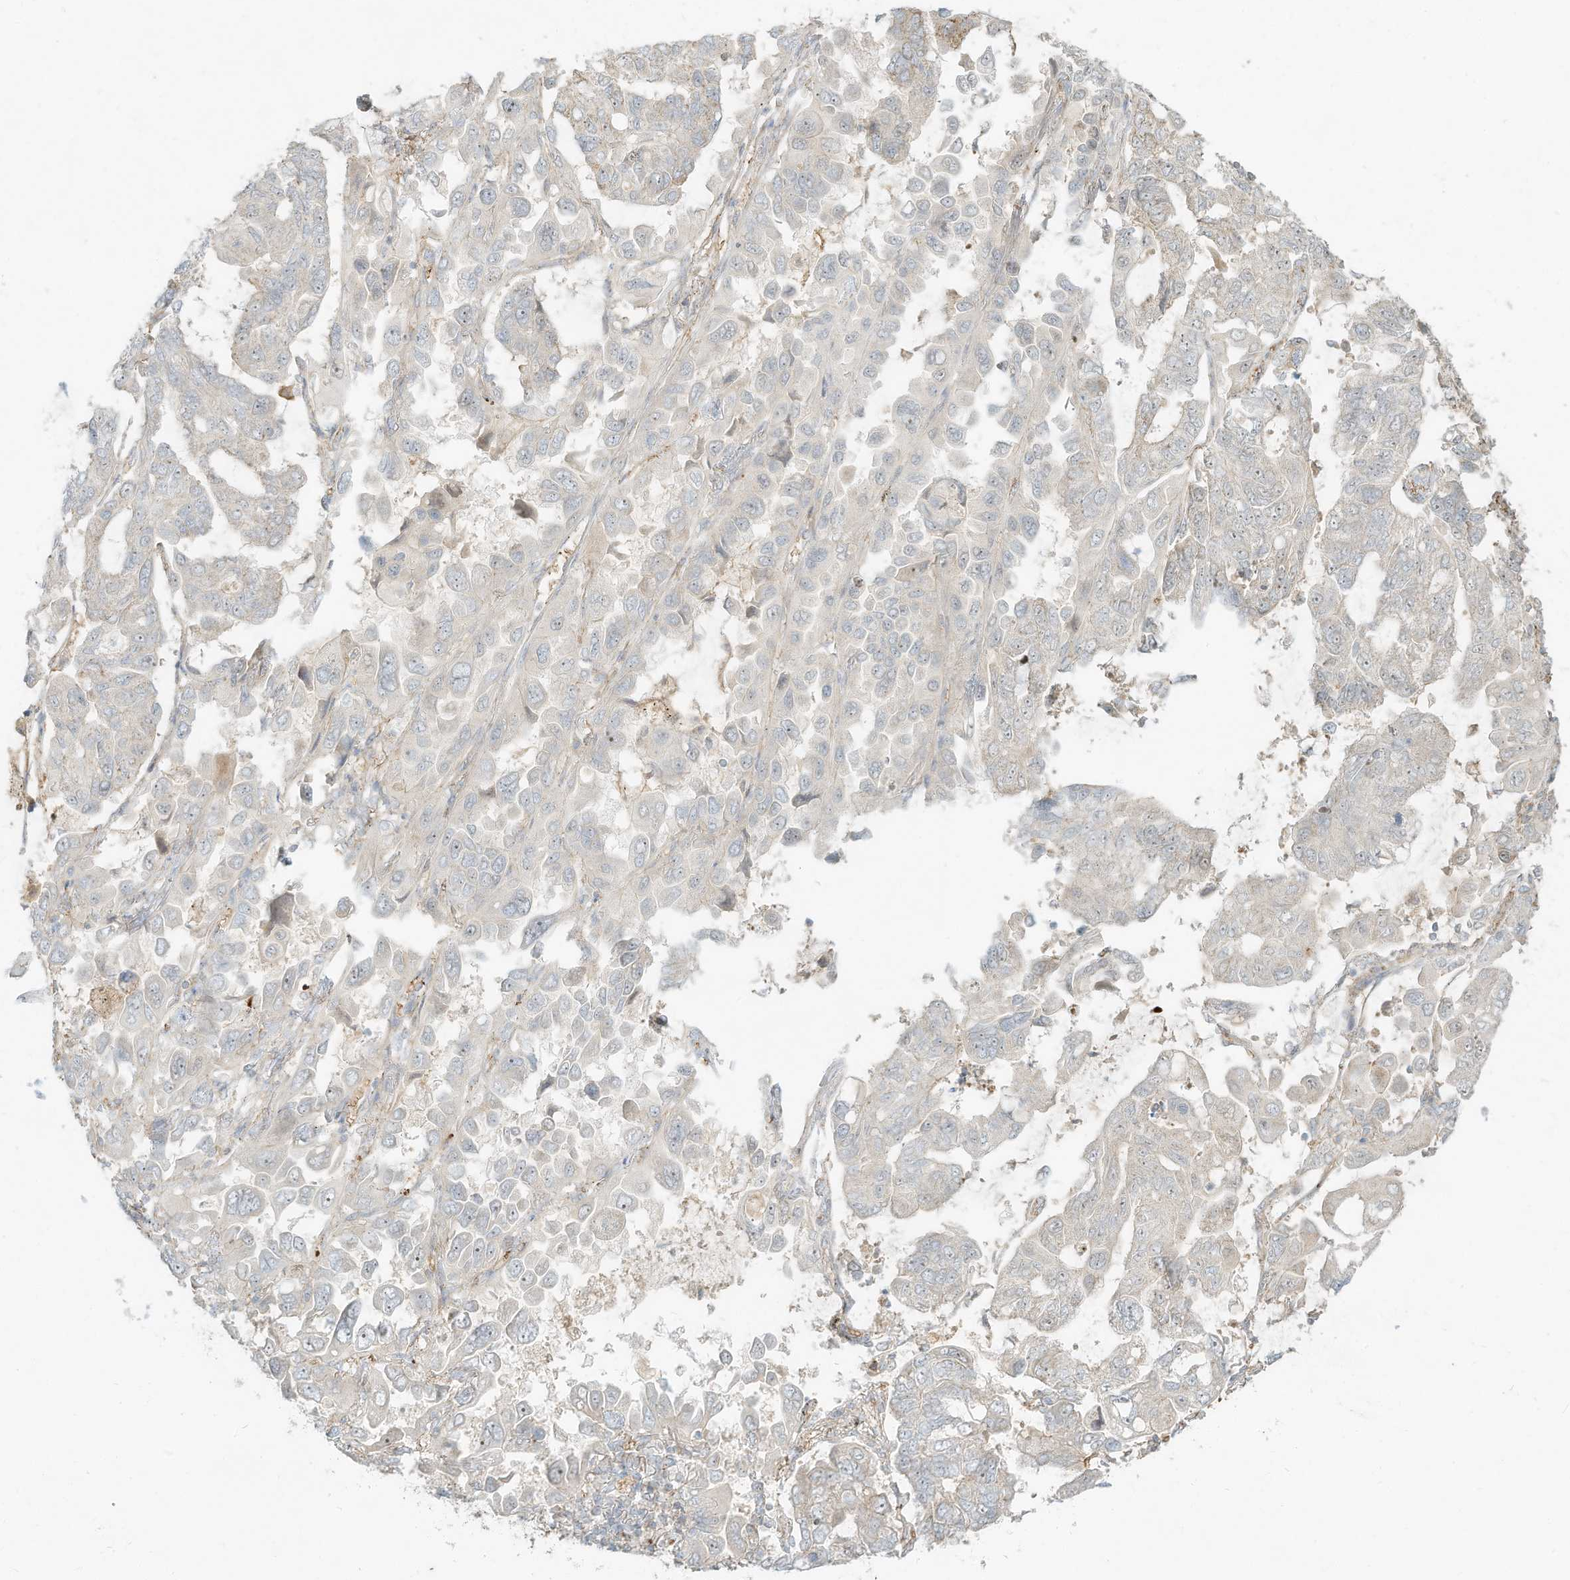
{"staining": {"intensity": "negative", "quantity": "none", "location": "none"}, "tissue": "lung cancer", "cell_type": "Tumor cells", "image_type": "cancer", "snomed": [{"axis": "morphology", "description": "Adenocarcinoma, NOS"}, {"axis": "topography", "description": "Lung"}], "caption": "Tumor cells show no significant protein staining in lung cancer.", "gene": "OFD1", "patient": {"sex": "male", "age": 64}}